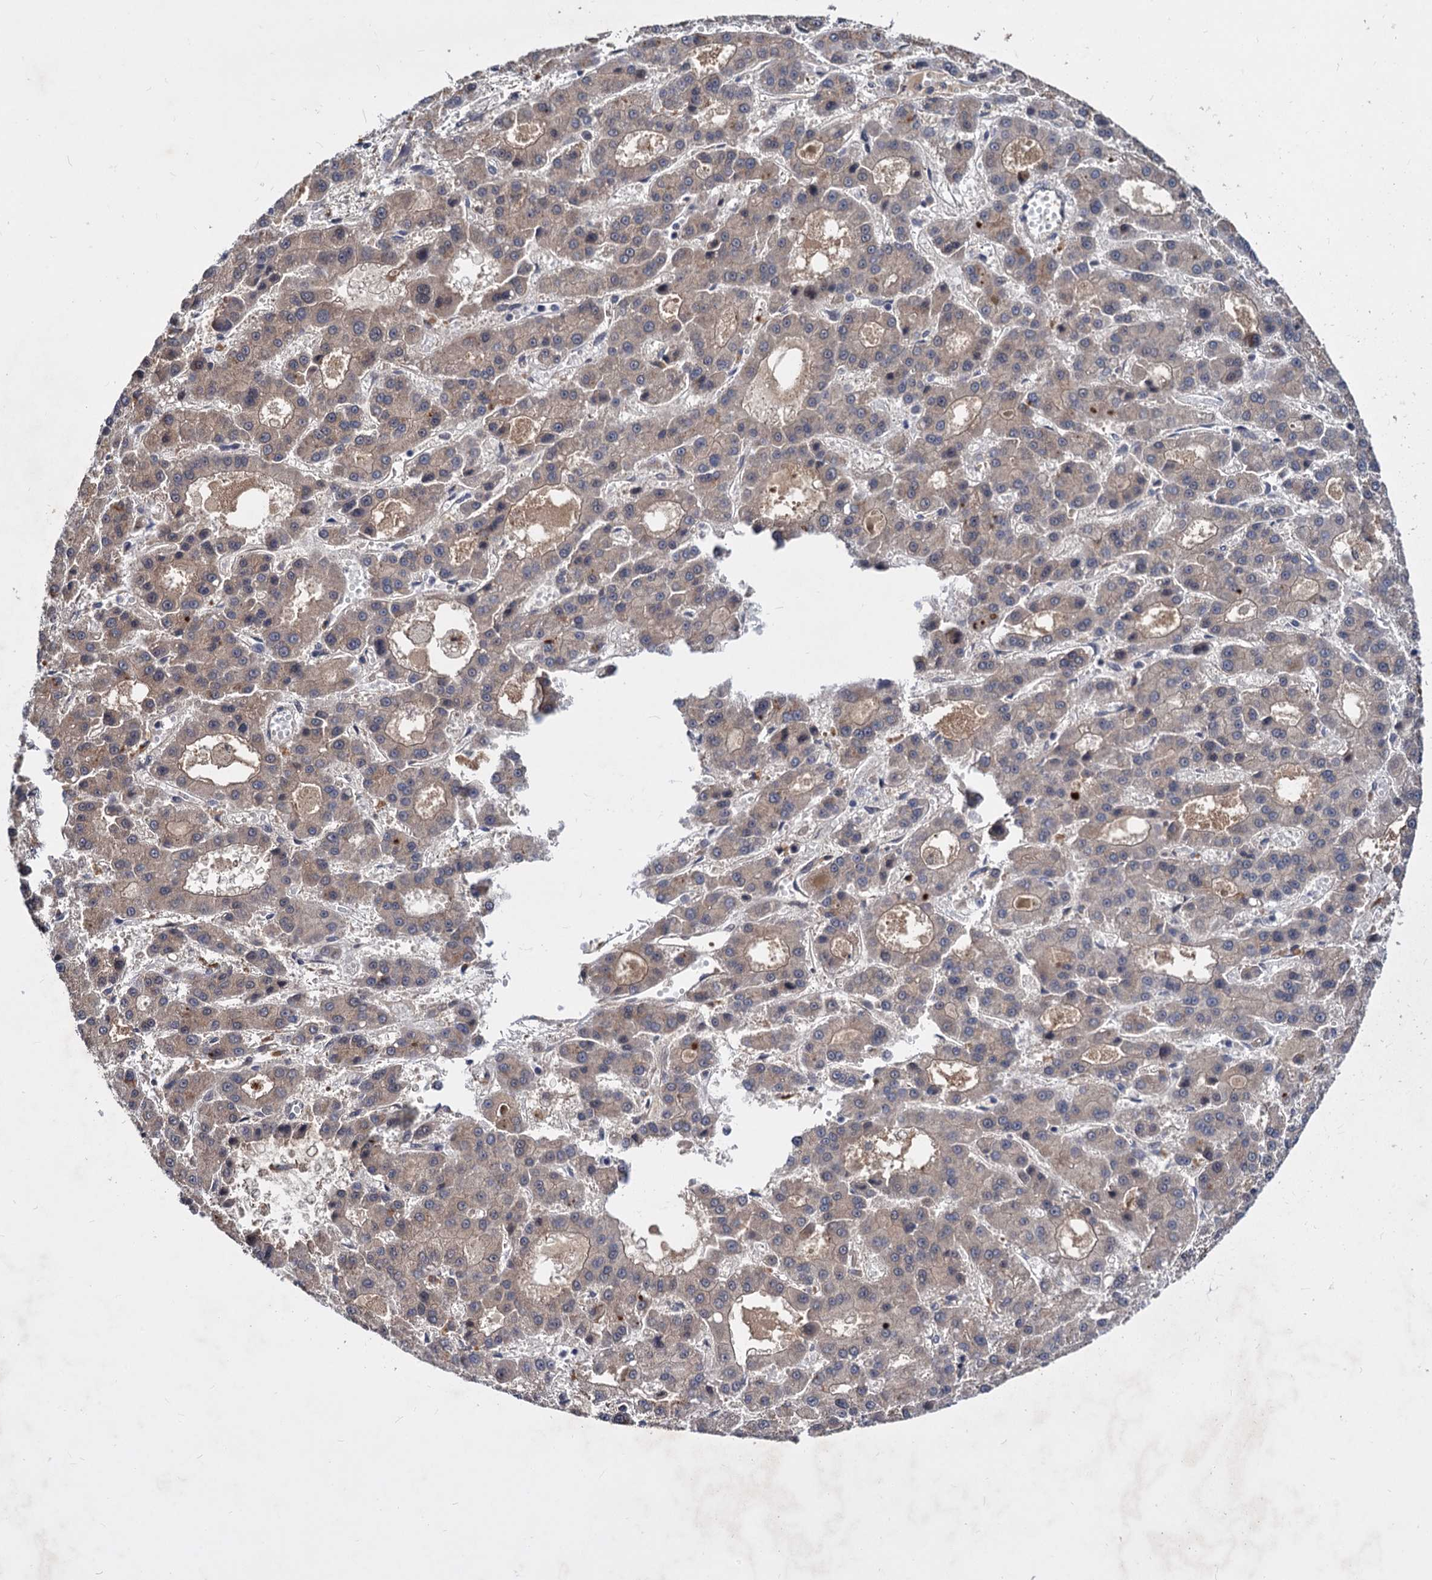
{"staining": {"intensity": "weak", "quantity": "<25%", "location": "cytoplasmic/membranous,nuclear"}, "tissue": "liver cancer", "cell_type": "Tumor cells", "image_type": "cancer", "snomed": [{"axis": "morphology", "description": "Carcinoma, Hepatocellular, NOS"}, {"axis": "topography", "description": "Liver"}], "caption": "A histopathology image of hepatocellular carcinoma (liver) stained for a protein demonstrates no brown staining in tumor cells.", "gene": "PSMD4", "patient": {"sex": "male", "age": 70}}